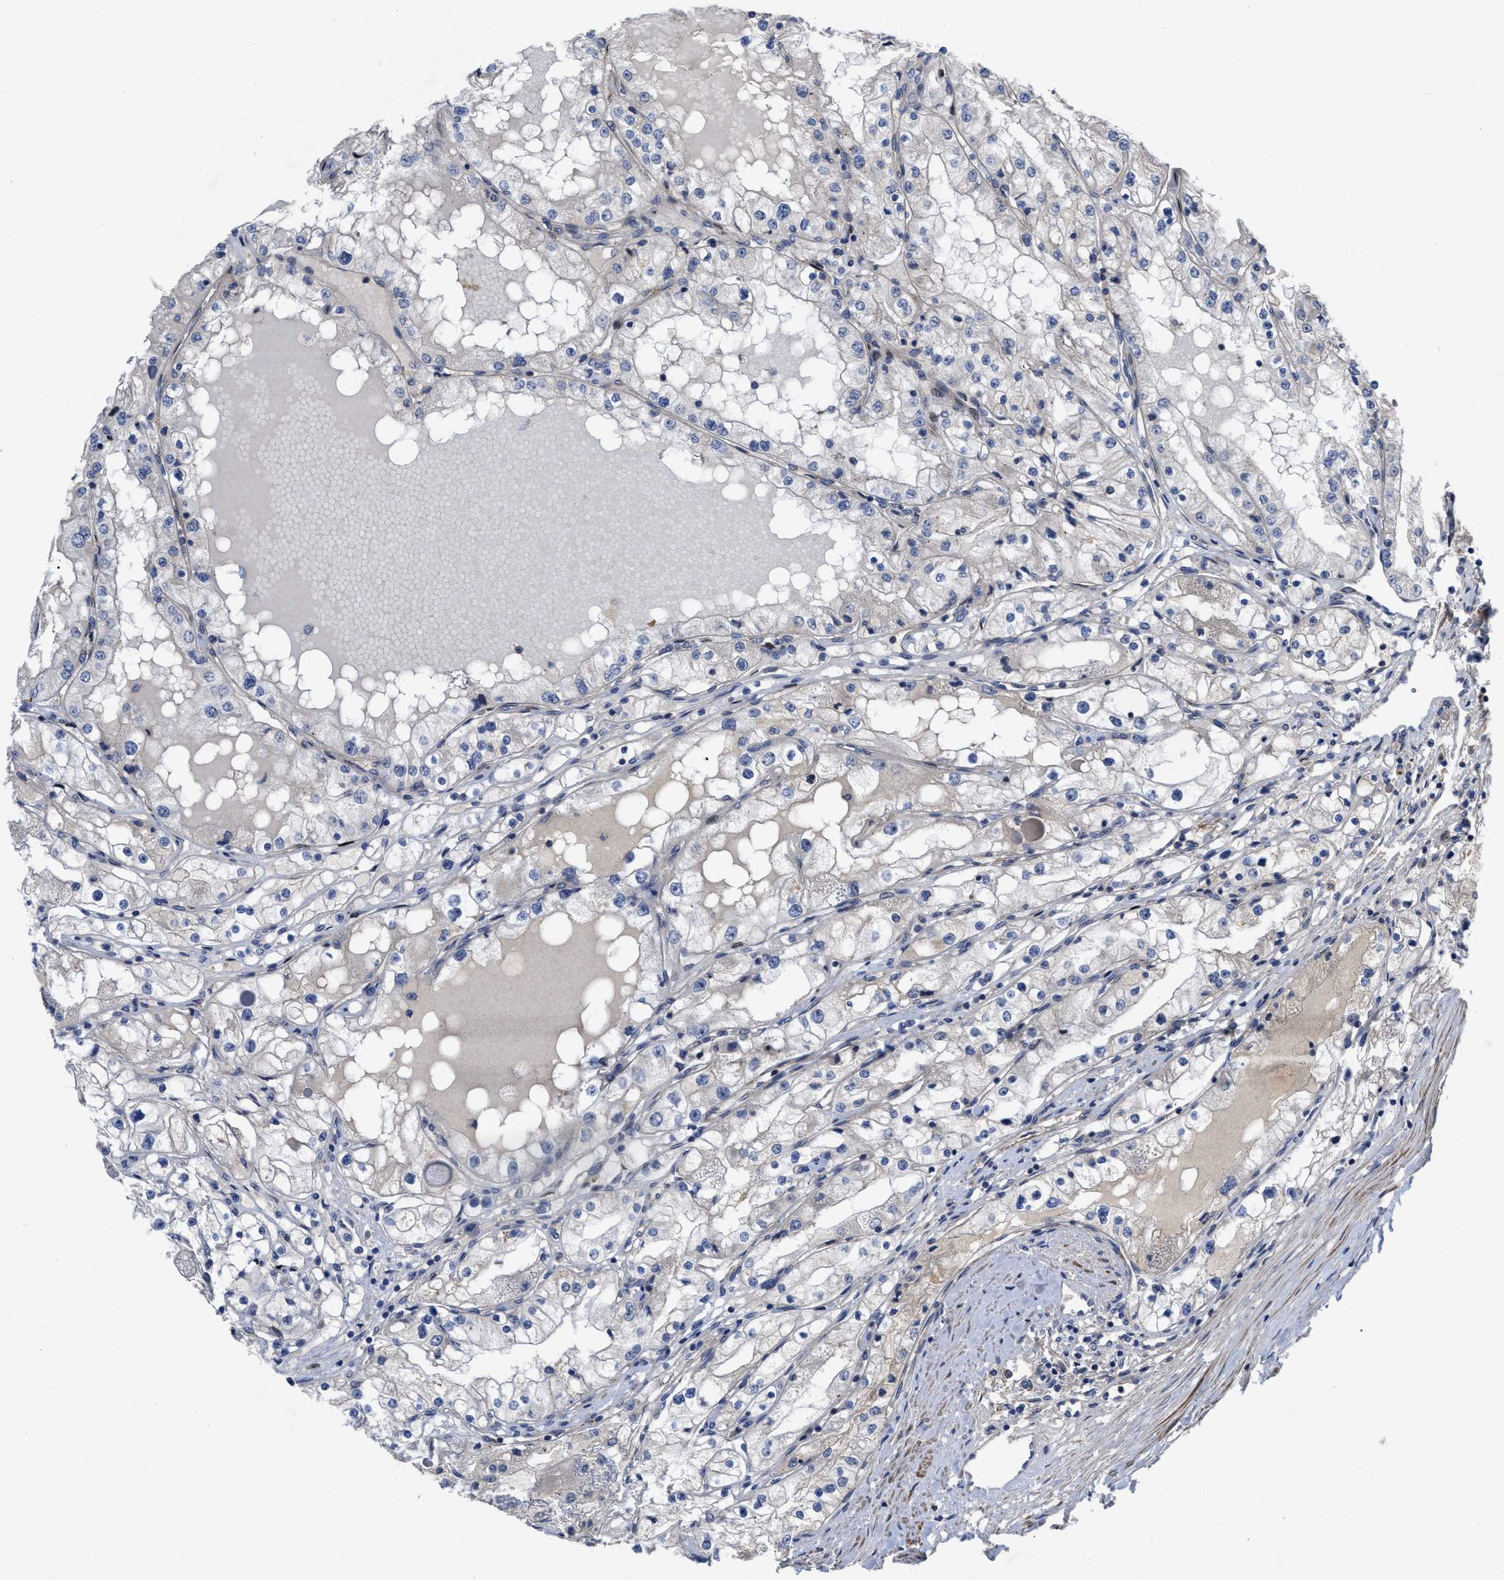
{"staining": {"intensity": "negative", "quantity": "none", "location": "none"}, "tissue": "renal cancer", "cell_type": "Tumor cells", "image_type": "cancer", "snomed": [{"axis": "morphology", "description": "Adenocarcinoma, NOS"}, {"axis": "topography", "description": "Kidney"}], "caption": "Human adenocarcinoma (renal) stained for a protein using immunohistochemistry (IHC) reveals no positivity in tumor cells.", "gene": "ARHGEF26", "patient": {"sex": "male", "age": 68}}